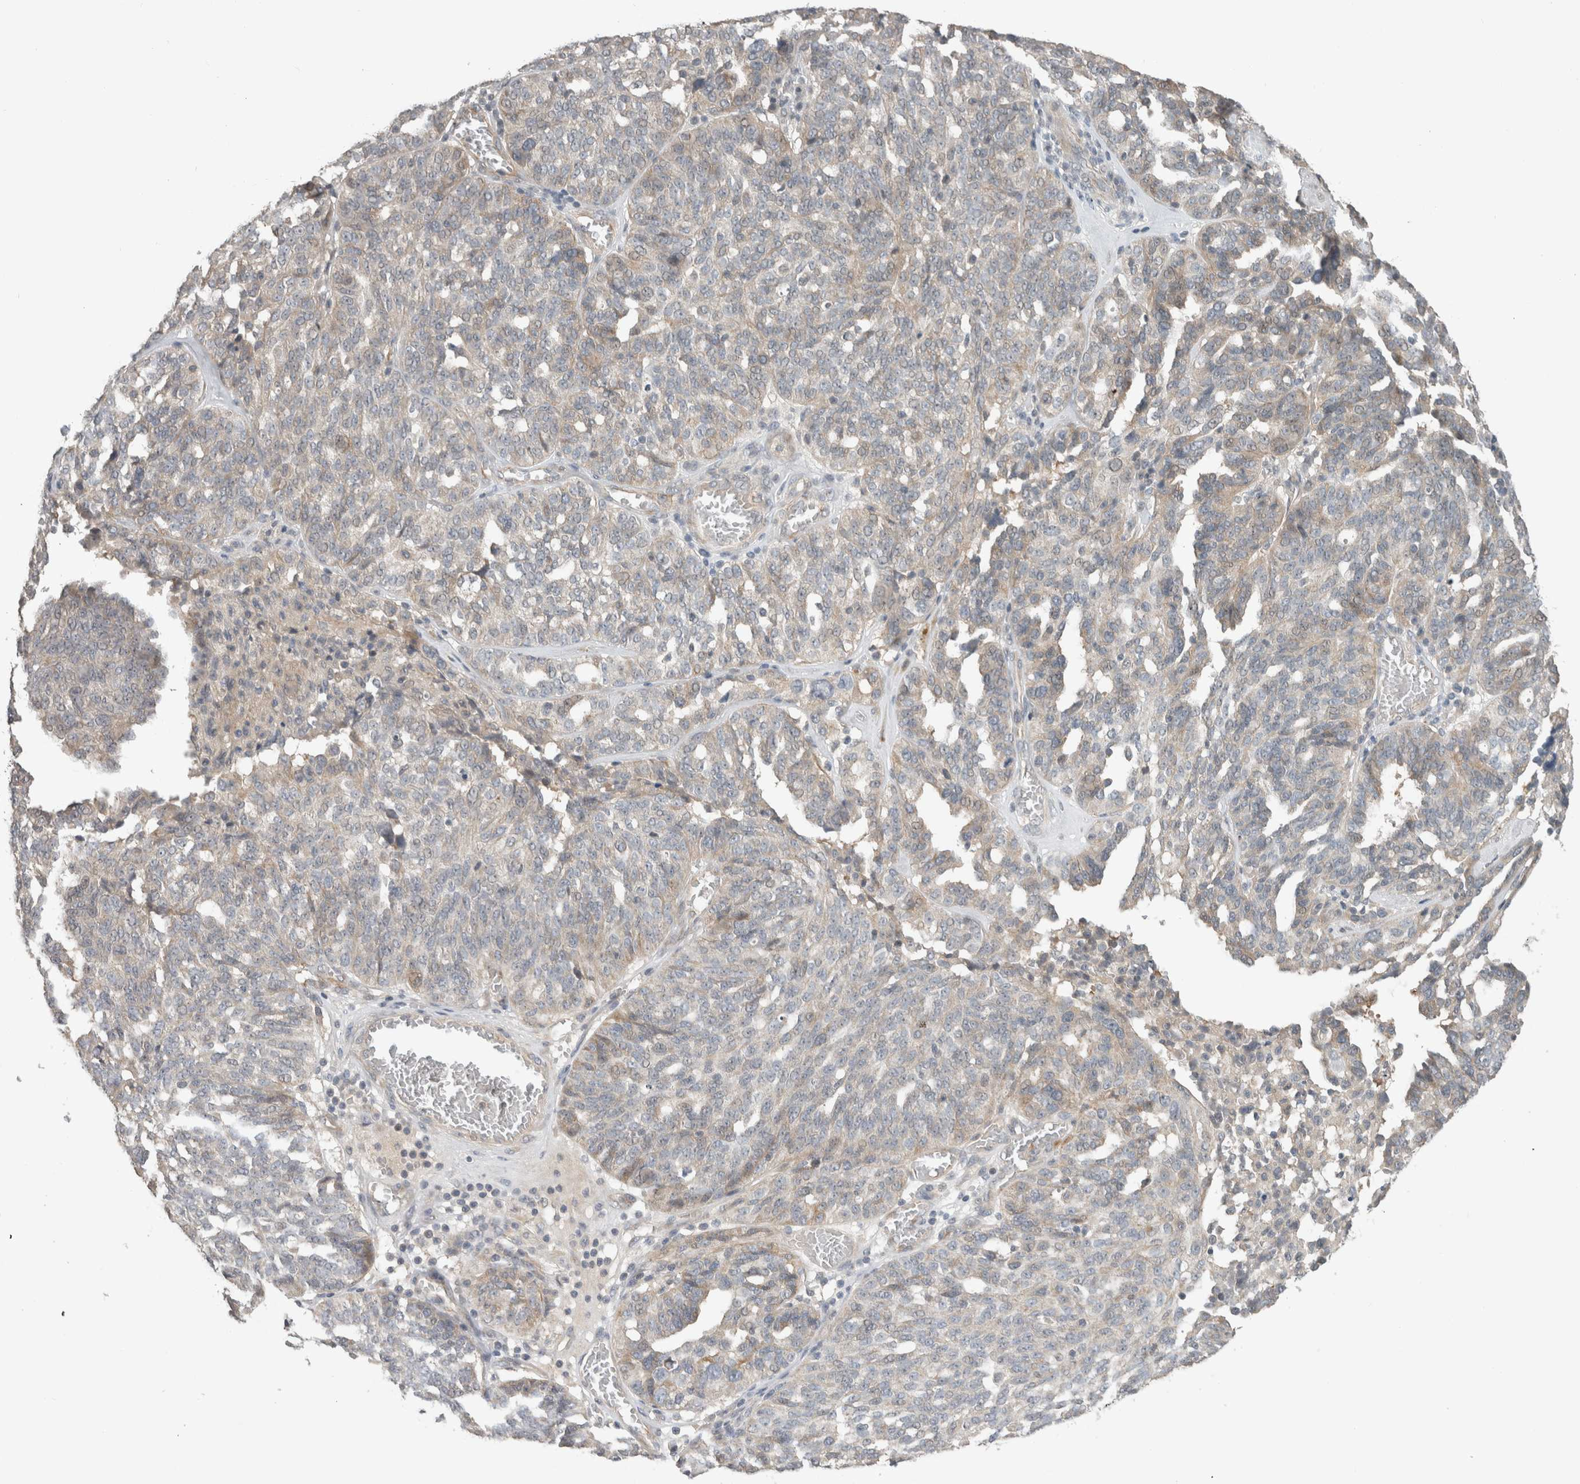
{"staining": {"intensity": "weak", "quantity": "25%-75%", "location": "cytoplasmic/membranous"}, "tissue": "ovarian cancer", "cell_type": "Tumor cells", "image_type": "cancer", "snomed": [{"axis": "morphology", "description": "Cystadenocarcinoma, serous, NOS"}, {"axis": "topography", "description": "Ovary"}], "caption": "Ovarian cancer (serous cystadenocarcinoma) stained with a brown dye shows weak cytoplasmic/membranous positive expression in about 25%-75% of tumor cells.", "gene": "ERCC6L2", "patient": {"sex": "female", "age": 59}}